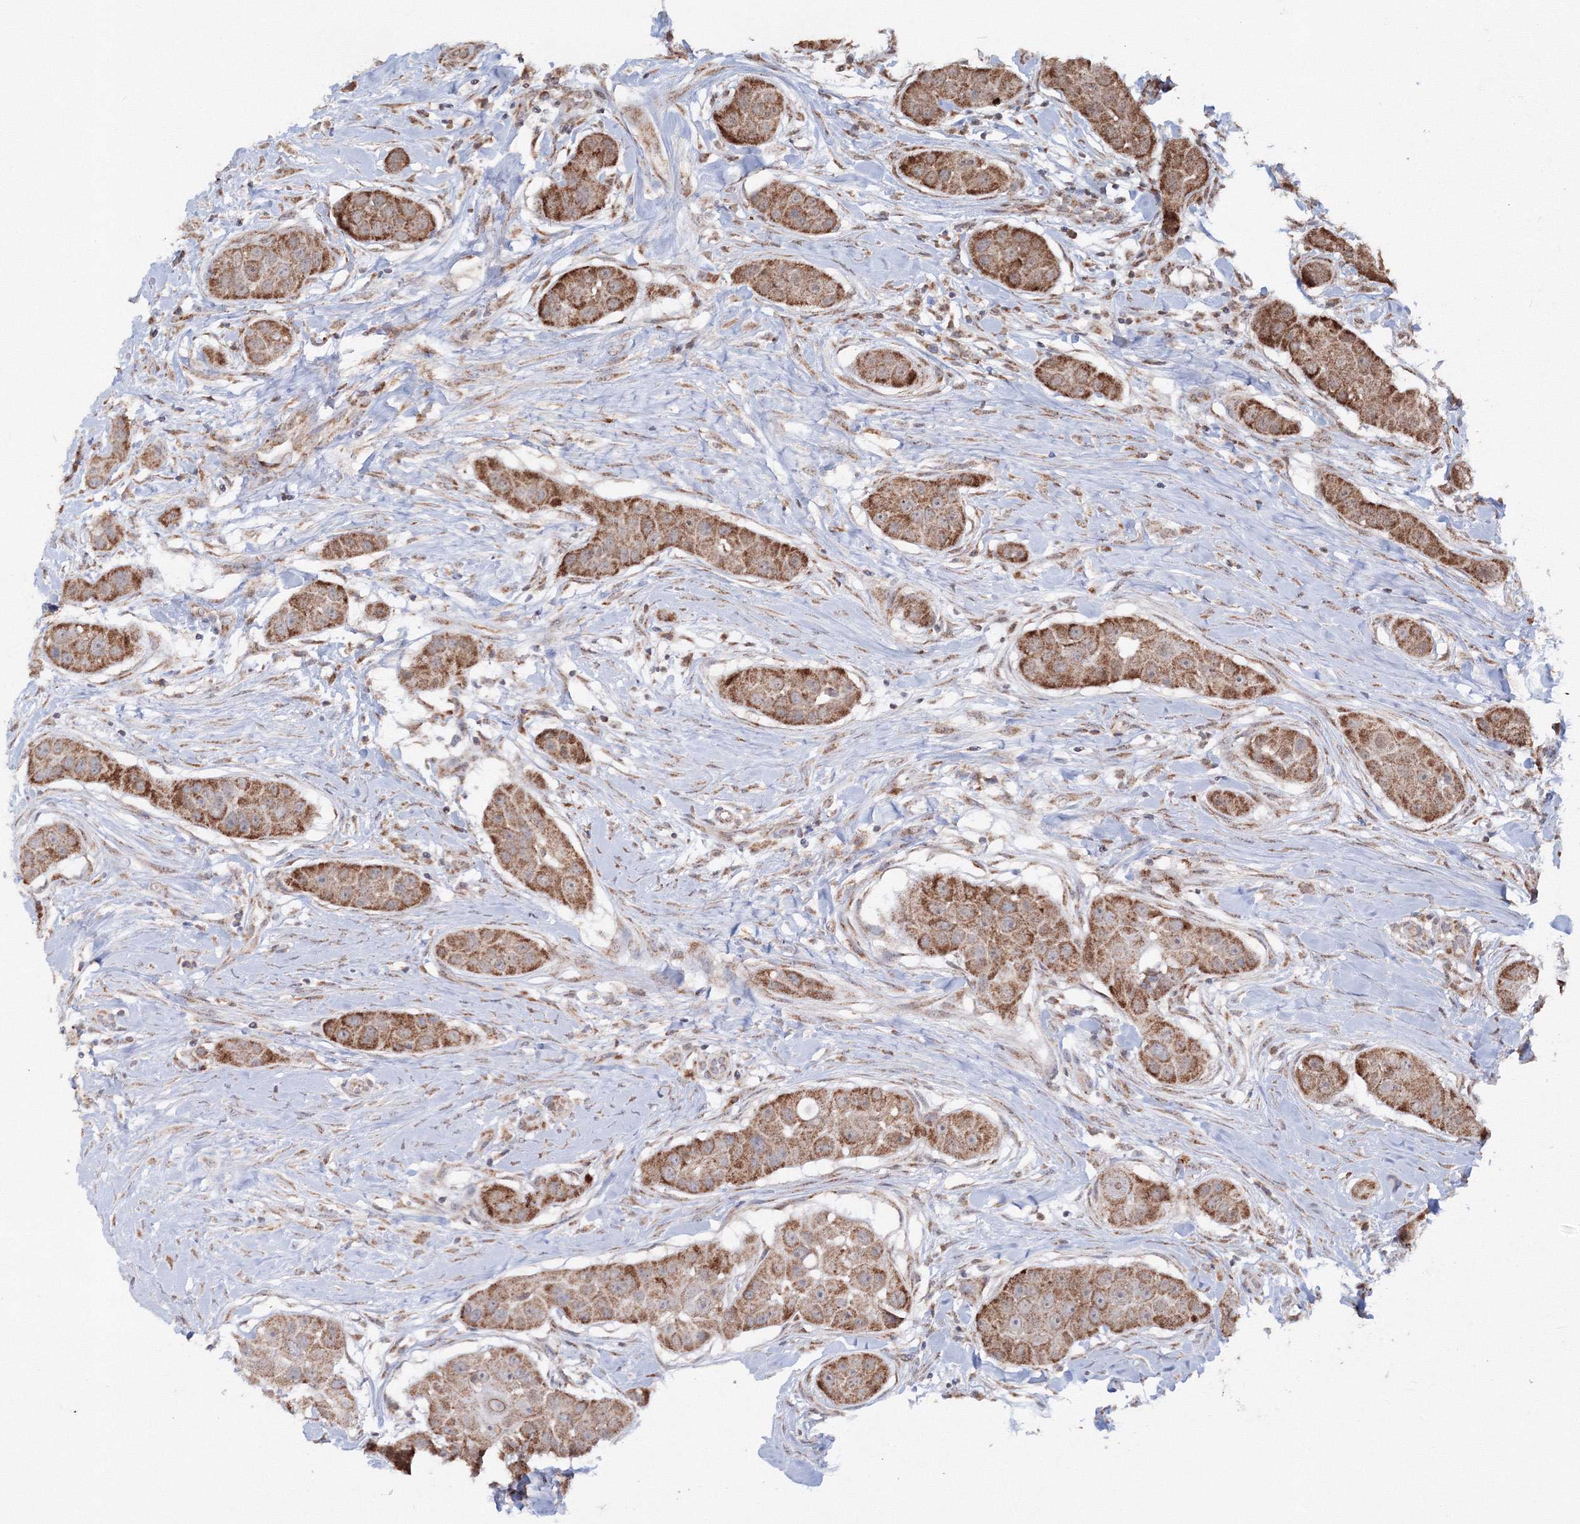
{"staining": {"intensity": "moderate", "quantity": ">75%", "location": "cytoplasmic/membranous"}, "tissue": "head and neck cancer", "cell_type": "Tumor cells", "image_type": "cancer", "snomed": [{"axis": "morphology", "description": "Normal tissue, NOS"}, {"axis": "morphology", "description": "Squamous cell carcinoma, NOS"}, {"axis": "topography", "description": "Skeletal muscle"}, {"axis": "topography", "description": "Head-Neck"}], "caption": "DAB immunohistochemical staining of head and neck squamous cell carcinoma exhibits moderate cytoplasmic/membranous protein positivity in approximately >75% of tumor cells.", "gene": "PEX13", "patient": {"sex": "male", "age": 51}}